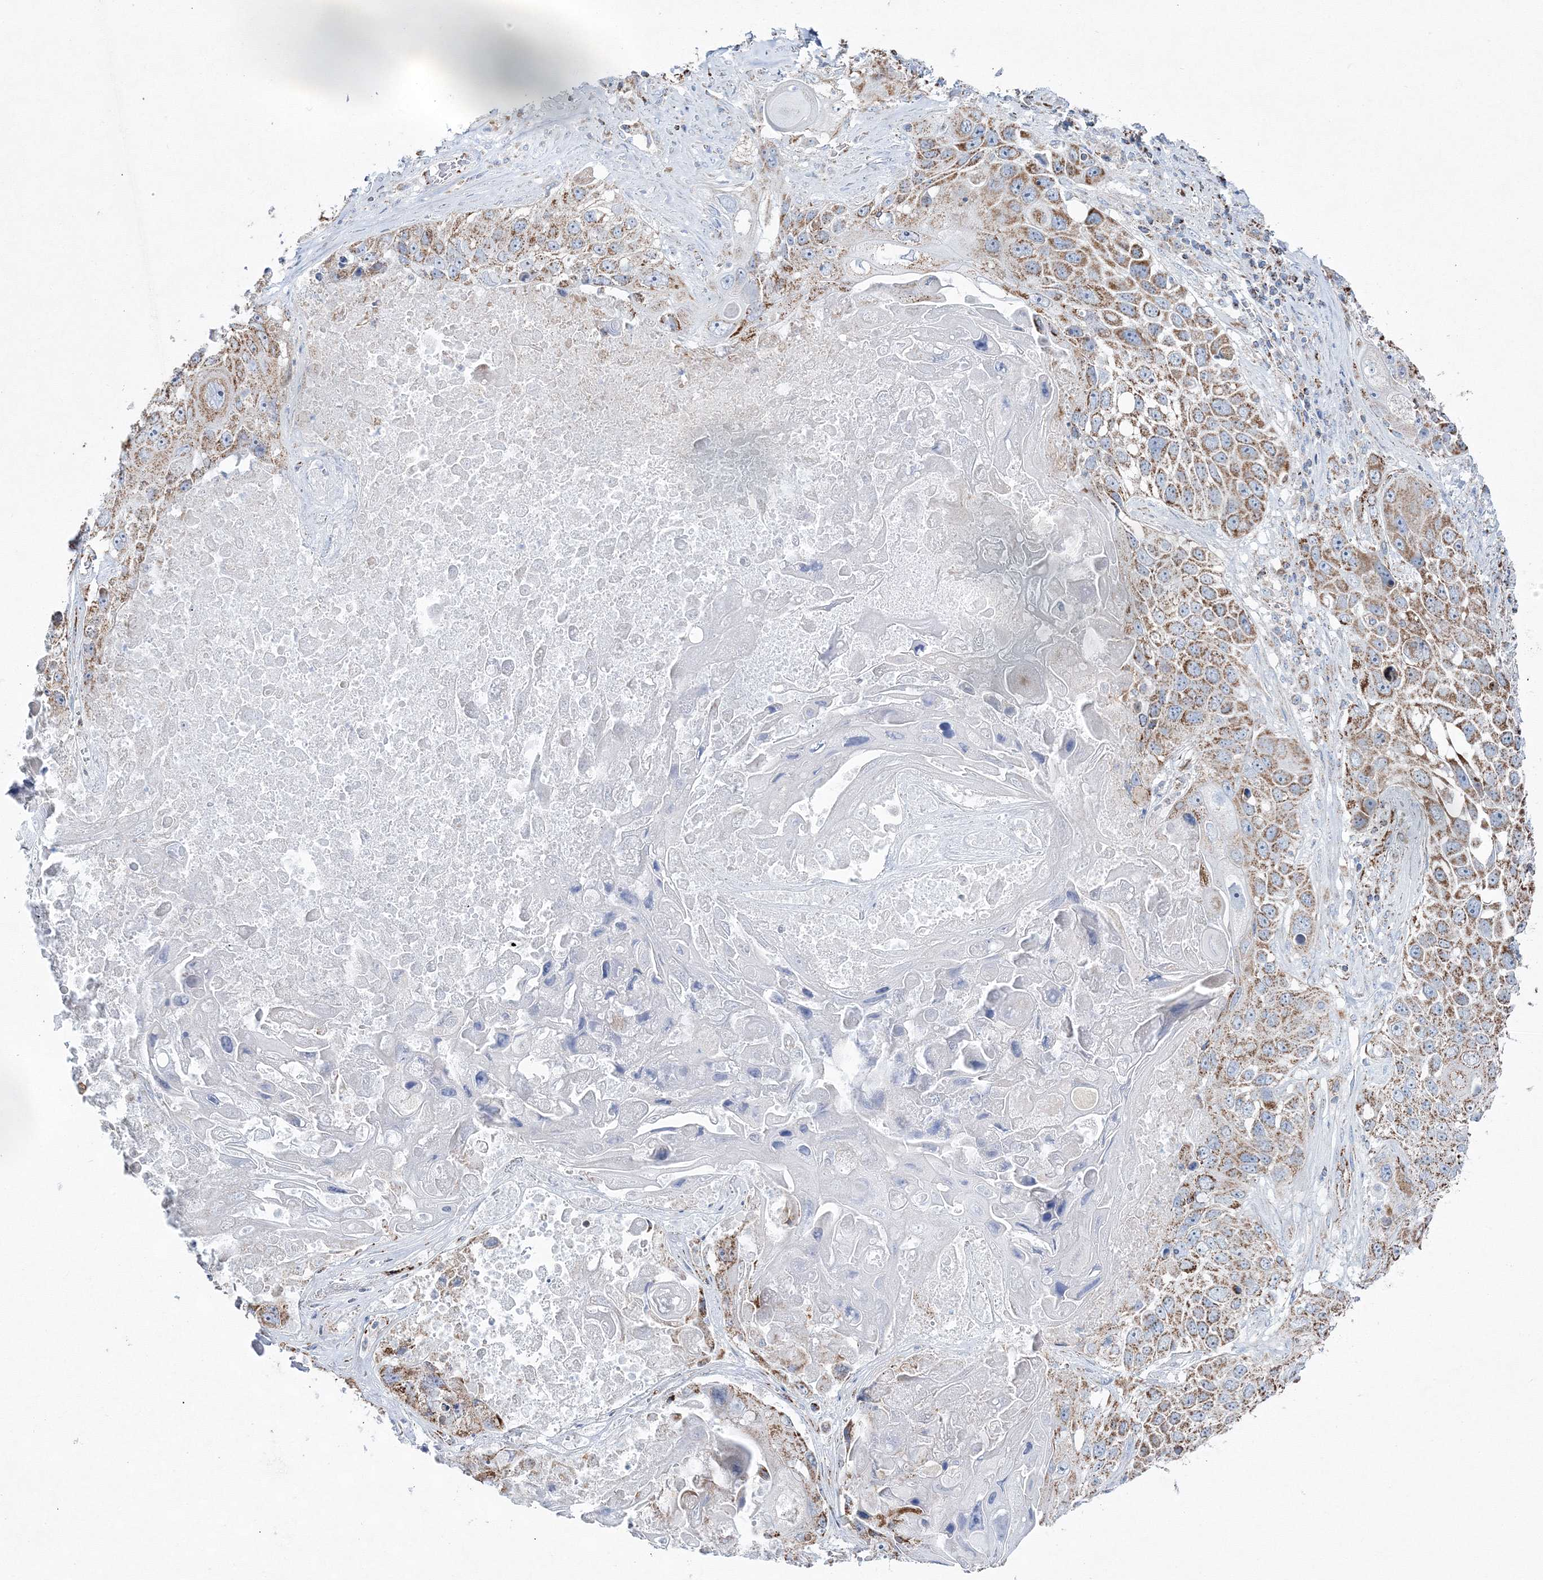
{"staining": {"intensity": "moderate", "quantity": ">75%", "location": "cytoplasmic/membranous"}, "tissue": "lung cancer", "cell_type": "Tumor cells", "image_type": "cancer", "snomed": [{"axis": "morphology", "description": "Squamous cell carcinoma, NOS"}, {"axis": "topography", "description": "Lung"}], "caption": "IHC photomicrograph of human lung cancer (squamous cell carcinoma) stained for a protein (brown), which shows medium levels of moderate cytoplasmic/membranous expression in approximately >75% of tumor cells.", "gene": "HIBCH", "patient": {"sex": "male", "age": 61}}